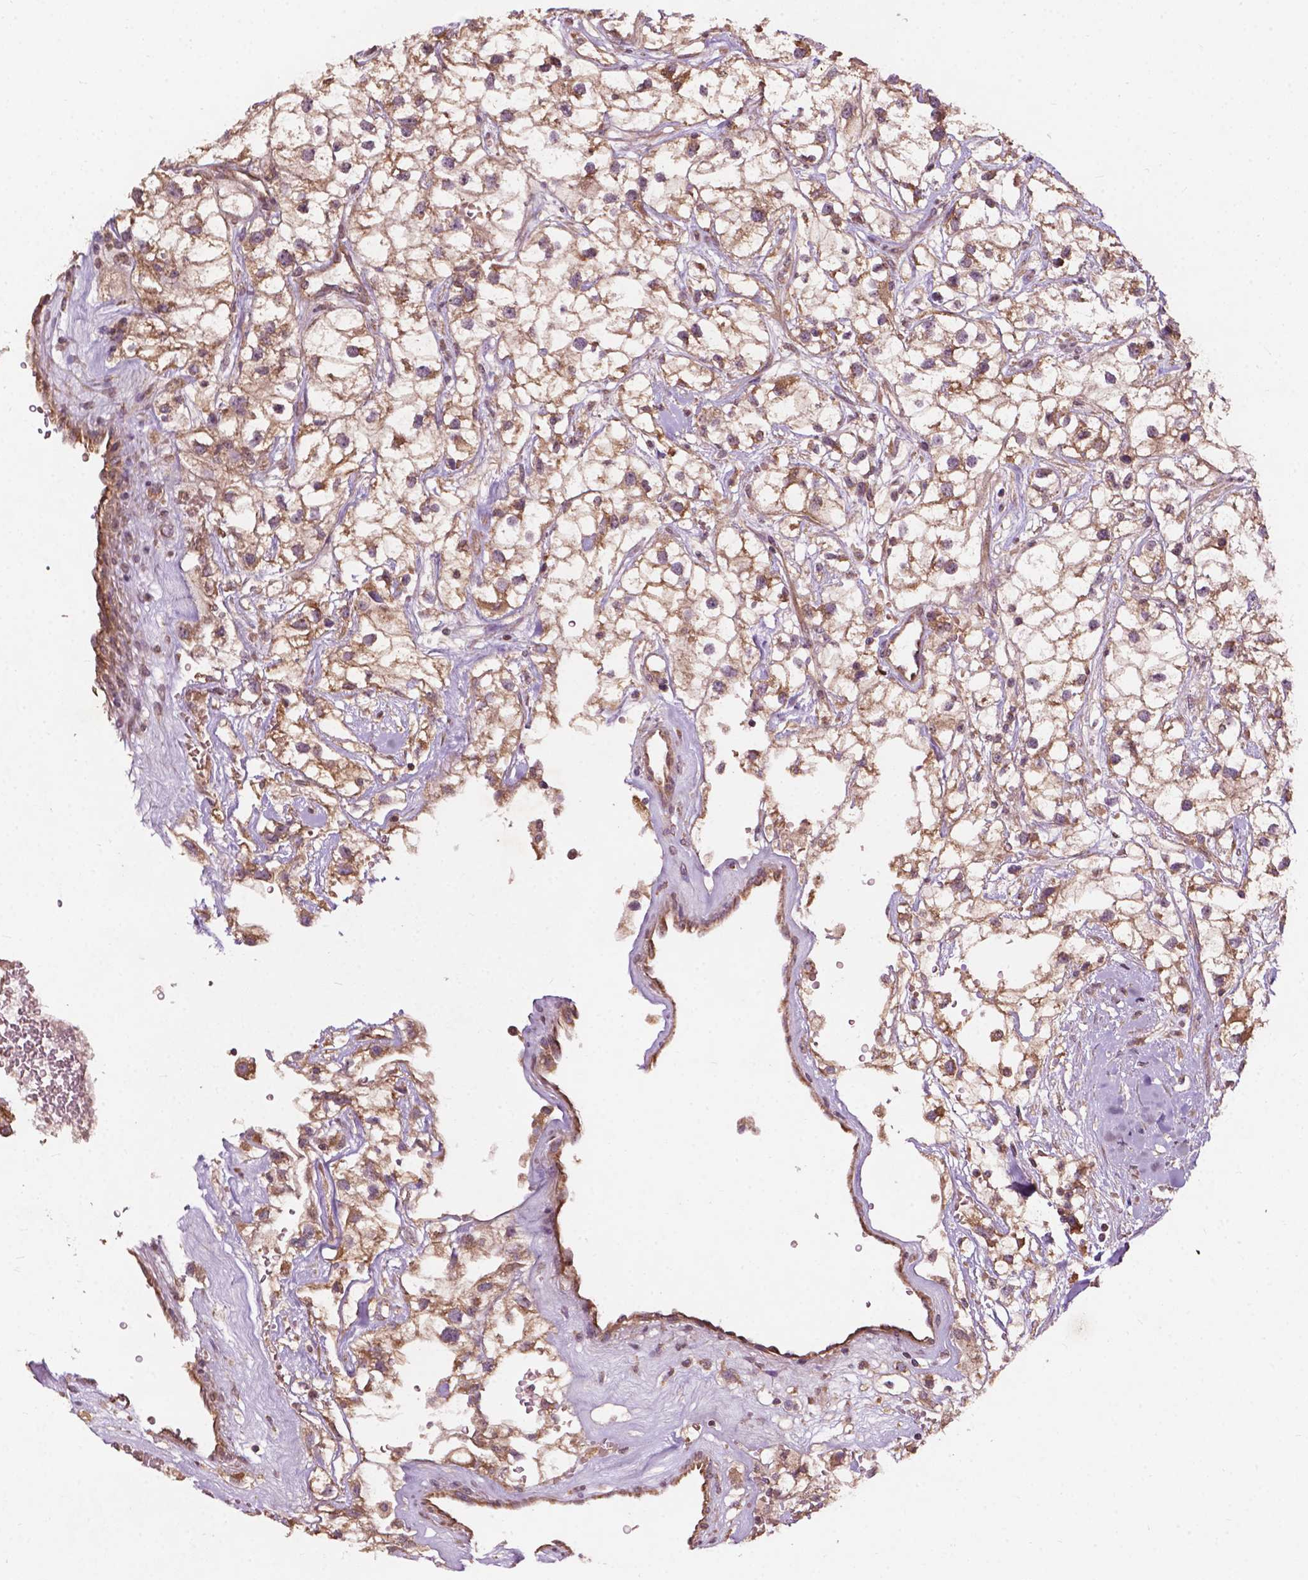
{"staining": {"intensity": "moderate", "quantity": ">75%", "location": "cytoplasmic/membranous"}, "tissue": "renal cancer", "cell_type": "Tumor cells", "image_type": "cancer", "snomed": [{"axis": "morphology", "description": "Adenocarcinoma, NOS"}, {"axis": "topography", "description": "Kidney"}], "caption": "Moderate cytoplasmic/membranous staining is seen in about >75% of tumor cells in renal cancer. (IHC, brightfield microscopy, high magnification).", "gene": "CDC42BPA", "patient": {"sex": "male", "age": 59}}